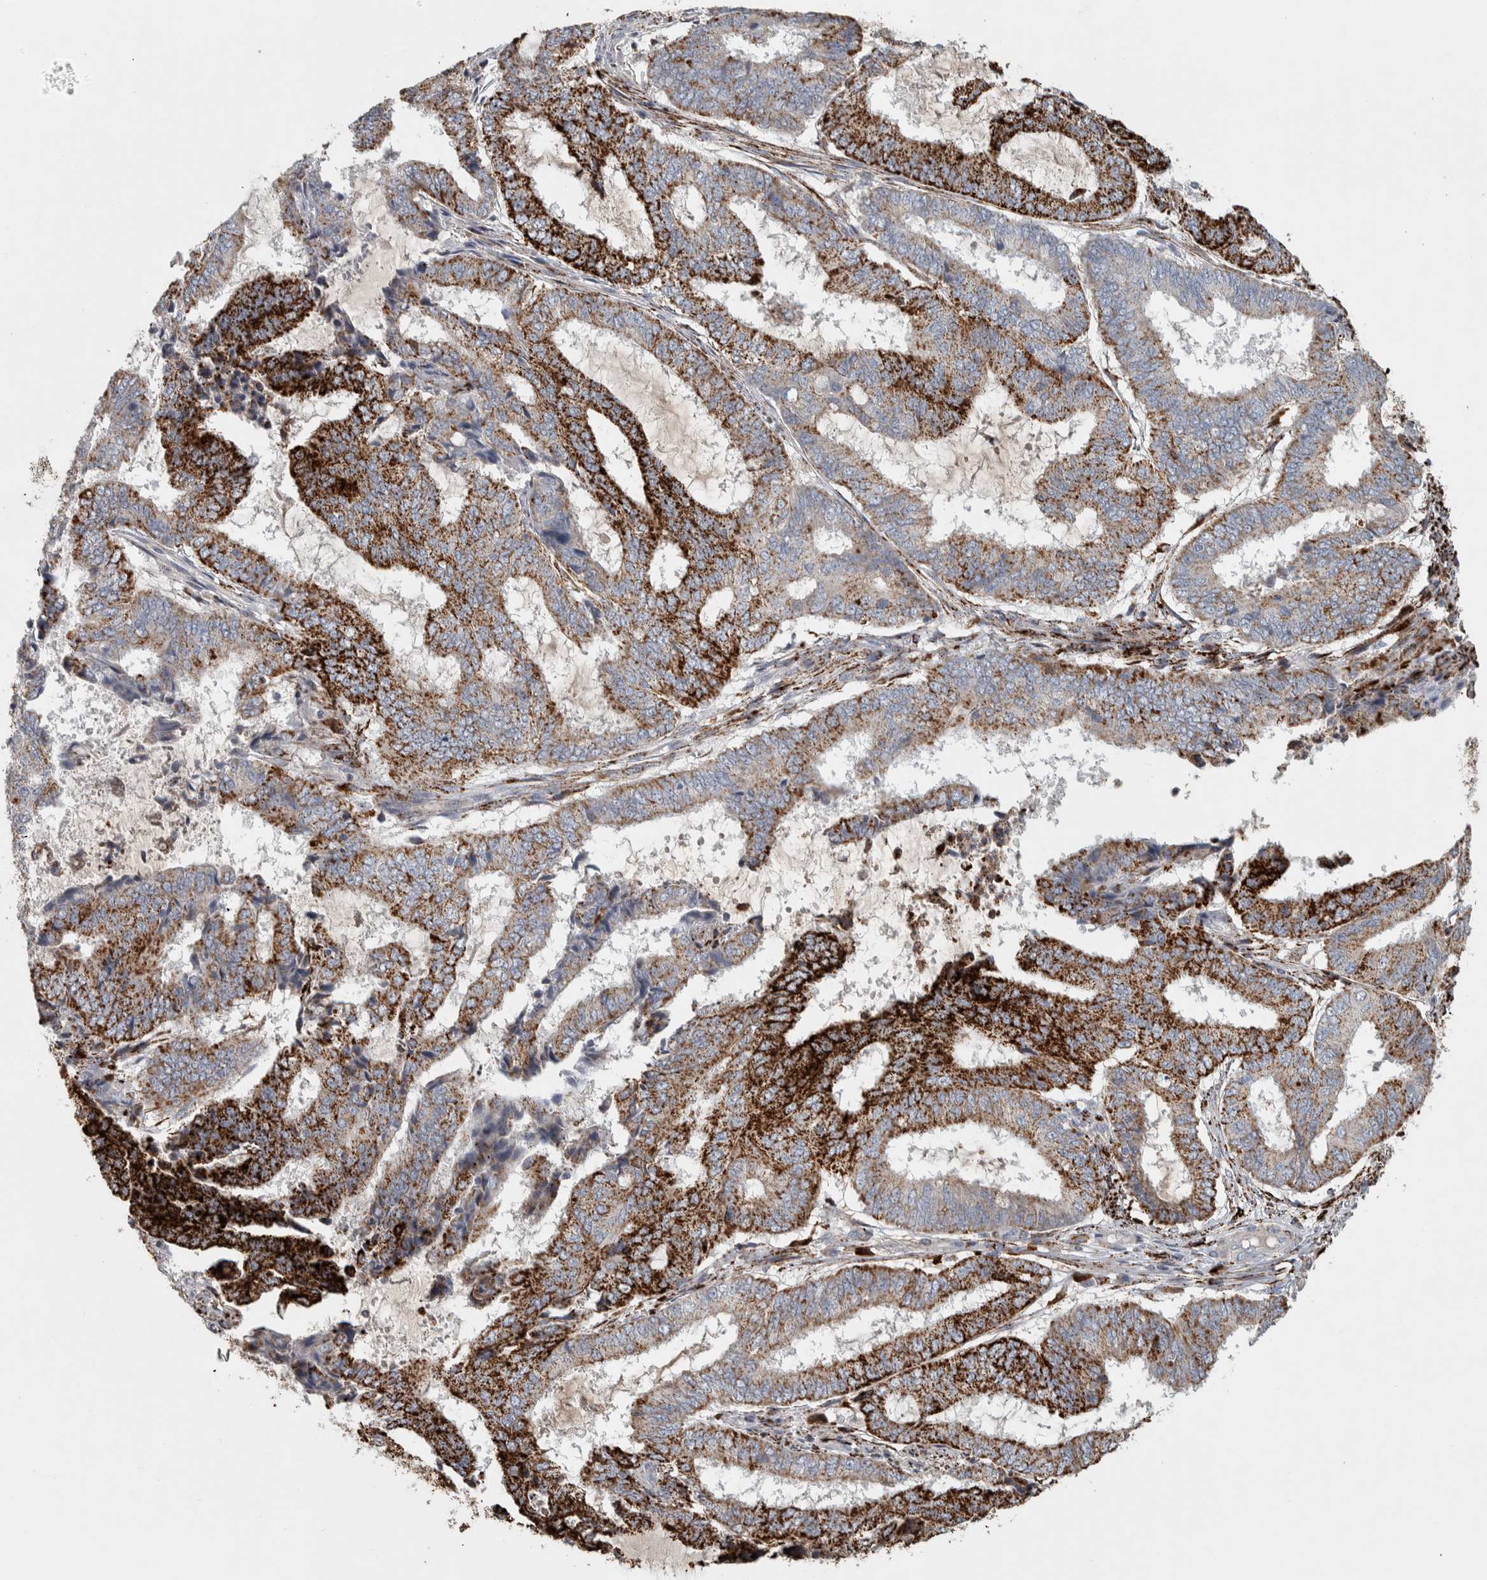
{"staining": {"intensity": "strong", "quantity": ">75%", "location": "cytoplasmic/membranous"}, "tissue": "endometrial cancer", "cell_type": "Tumor cells", "image_type": "cancer", "snomed": [{"axis": "morphology", "description": "Adenocarcinoma, NOS"}, {"axis": "topography", "description": "Endometrium"}], "caption": "Immunohistochemistry (IHC) histopathology image of human endometrial cancer stained for a protein (brown), which reveals high levels of strong cytoplasmic/membranous positivity in about >75% of tumor cells.", "gene": "FAM78A", "patient": {"sex": "female", "age": 51}}